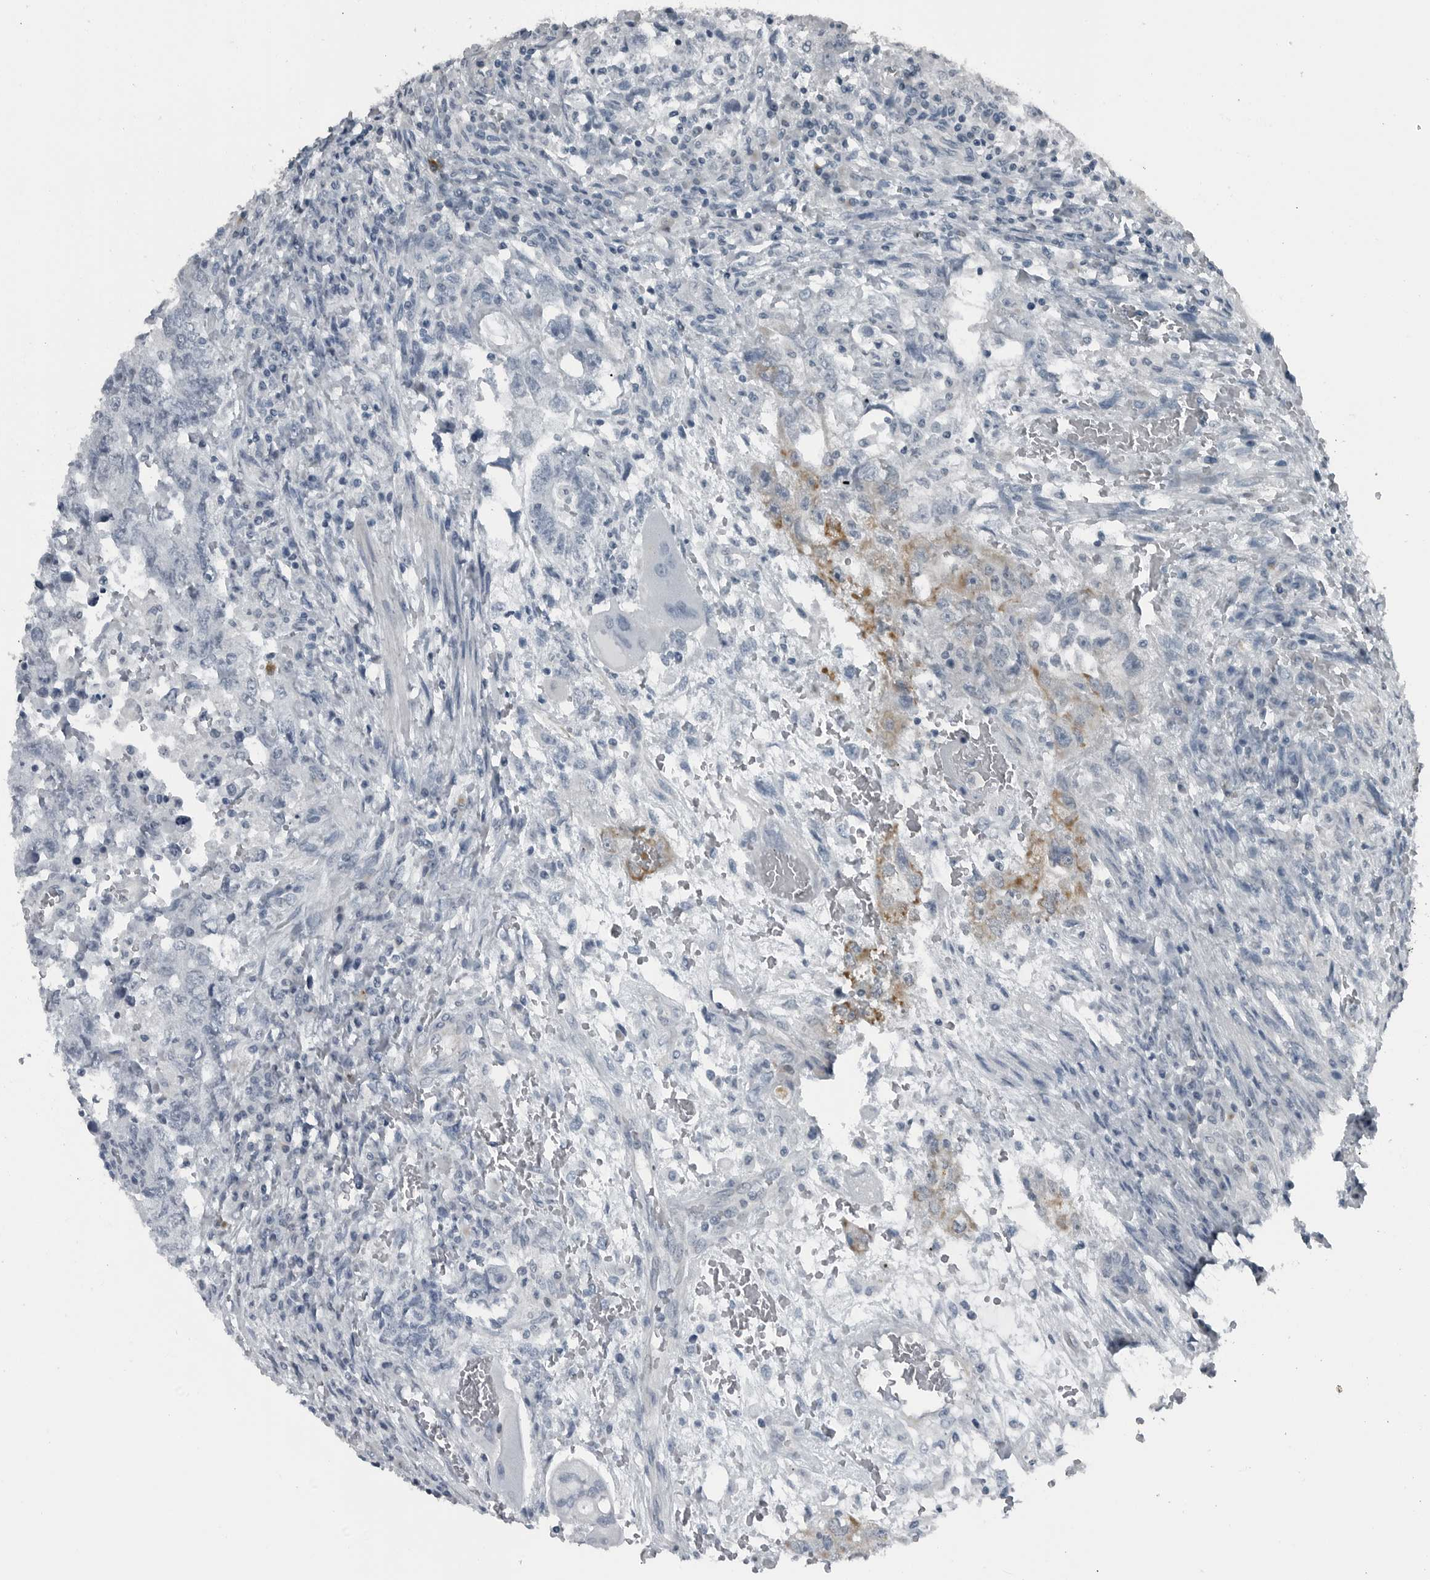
{"staining": {"intensity": "weak", "quantity": "<25%", "location": "cytoplasmic/membranous"}, "tissue": "testis cancer", "cell_type": "Tumor cells", "image_type": "cancer", "snomed": [{"axis": "morphology", "description": "Carcinoma, Embryonal, NOS"}, {"axis": "topography", "description": "Testis"}], "caption": "Testis cancer (embryonal carcinoma) was stained to show a protein in brown. There is no significant positivity in tumor cells.", "gene": "GAK", "patient": {"sex": "male", "age": 26}}